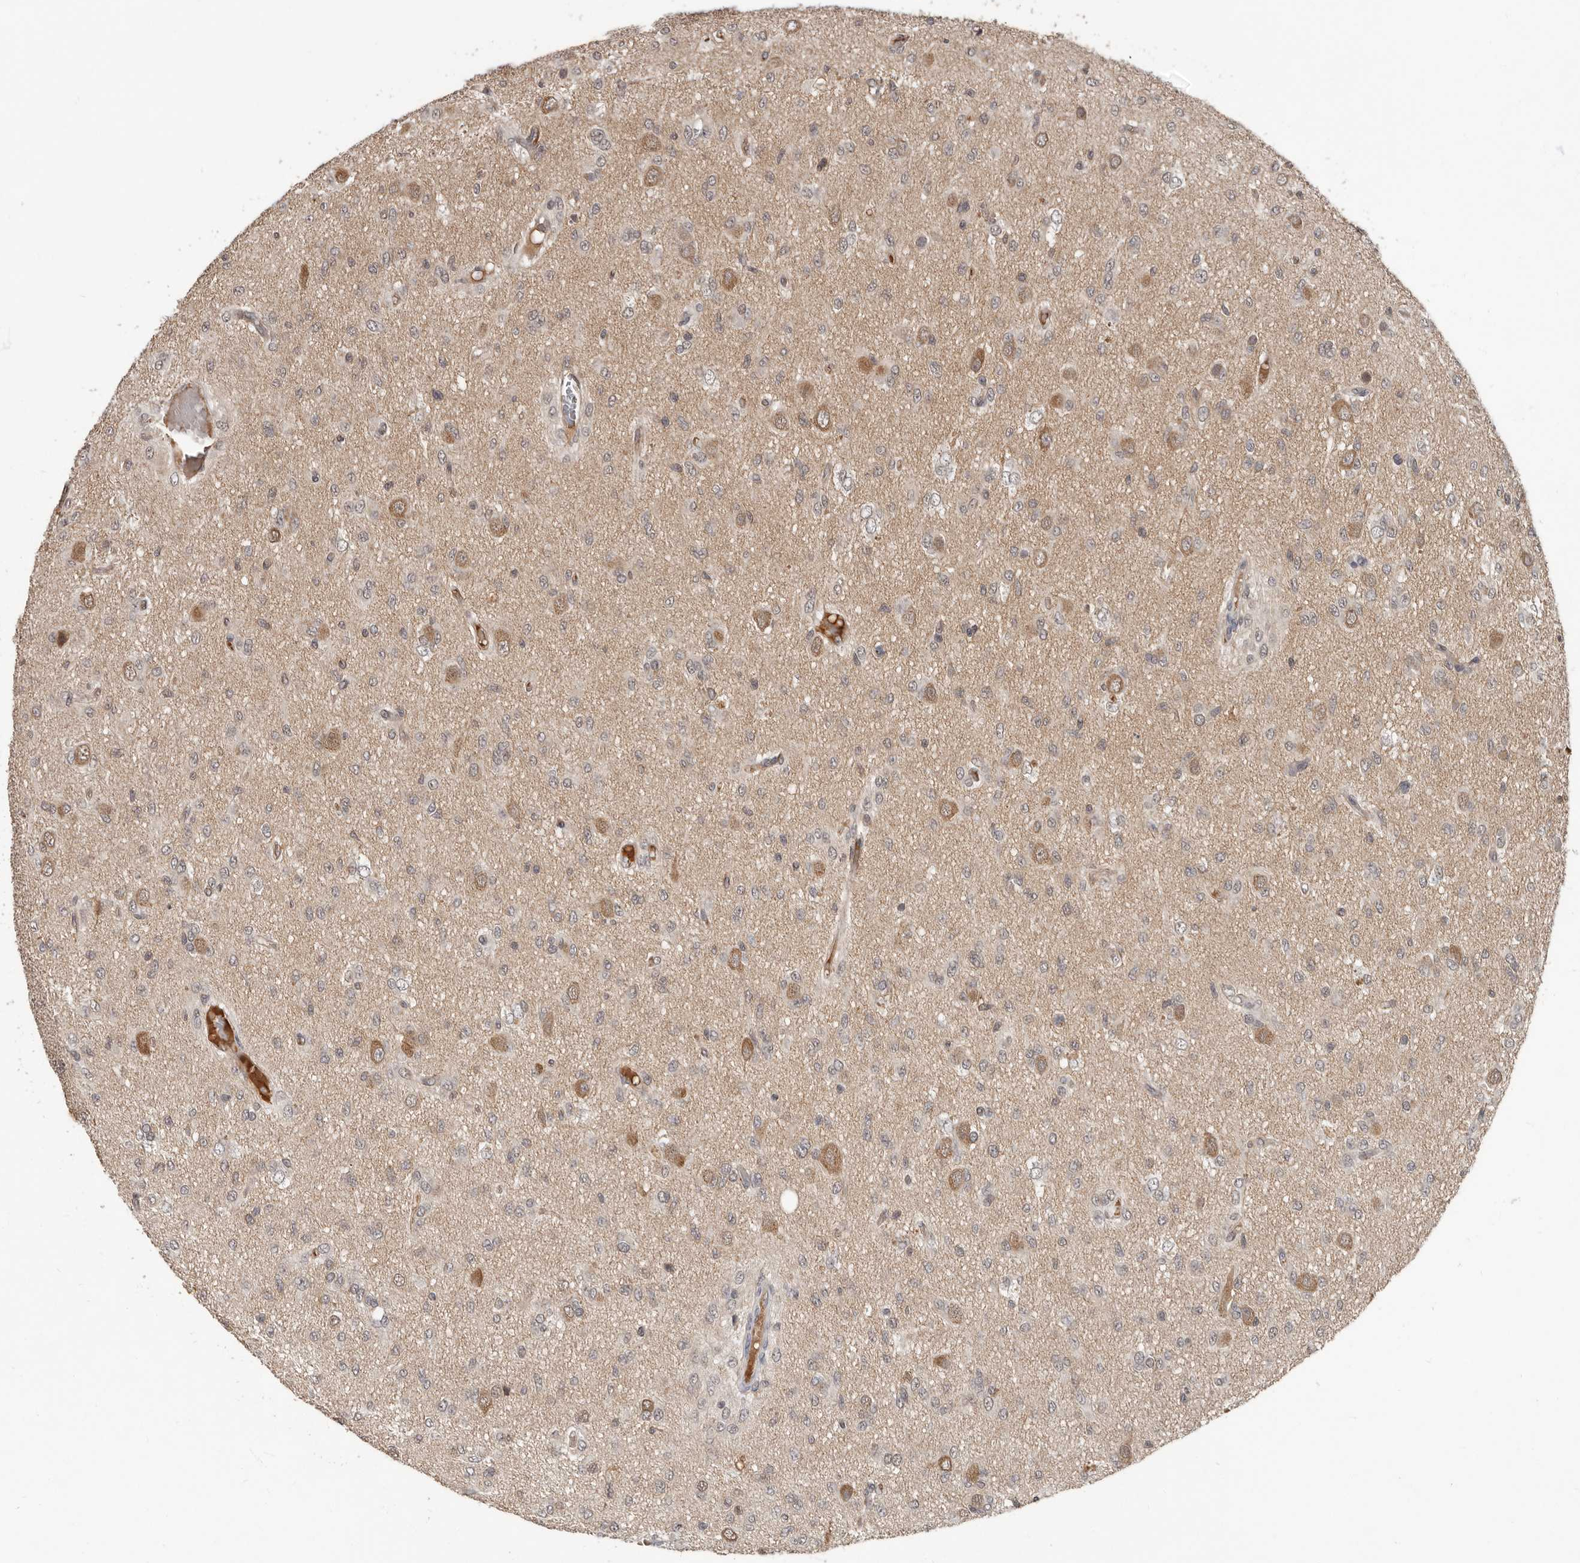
{"staining": {"intensity": "negative", "quantity": "none", "location": "none"}, "tissue": "glioma", "cell_type": "Tumor cells", "image_type": "cancer", "snomed": [{"axis": "morphology", "description": "Glioma, malignant, High grade"}, {"axis": "topography", "description": "Brain"}], "caption": "This photomicrograph is of glioma stained with IHC to label a protein in brown with the nuclei are counter-stained blue. There is no expression in tumor cells.", "gene": "LRGUK", "patient": {"sex": "female", "age": 59}}